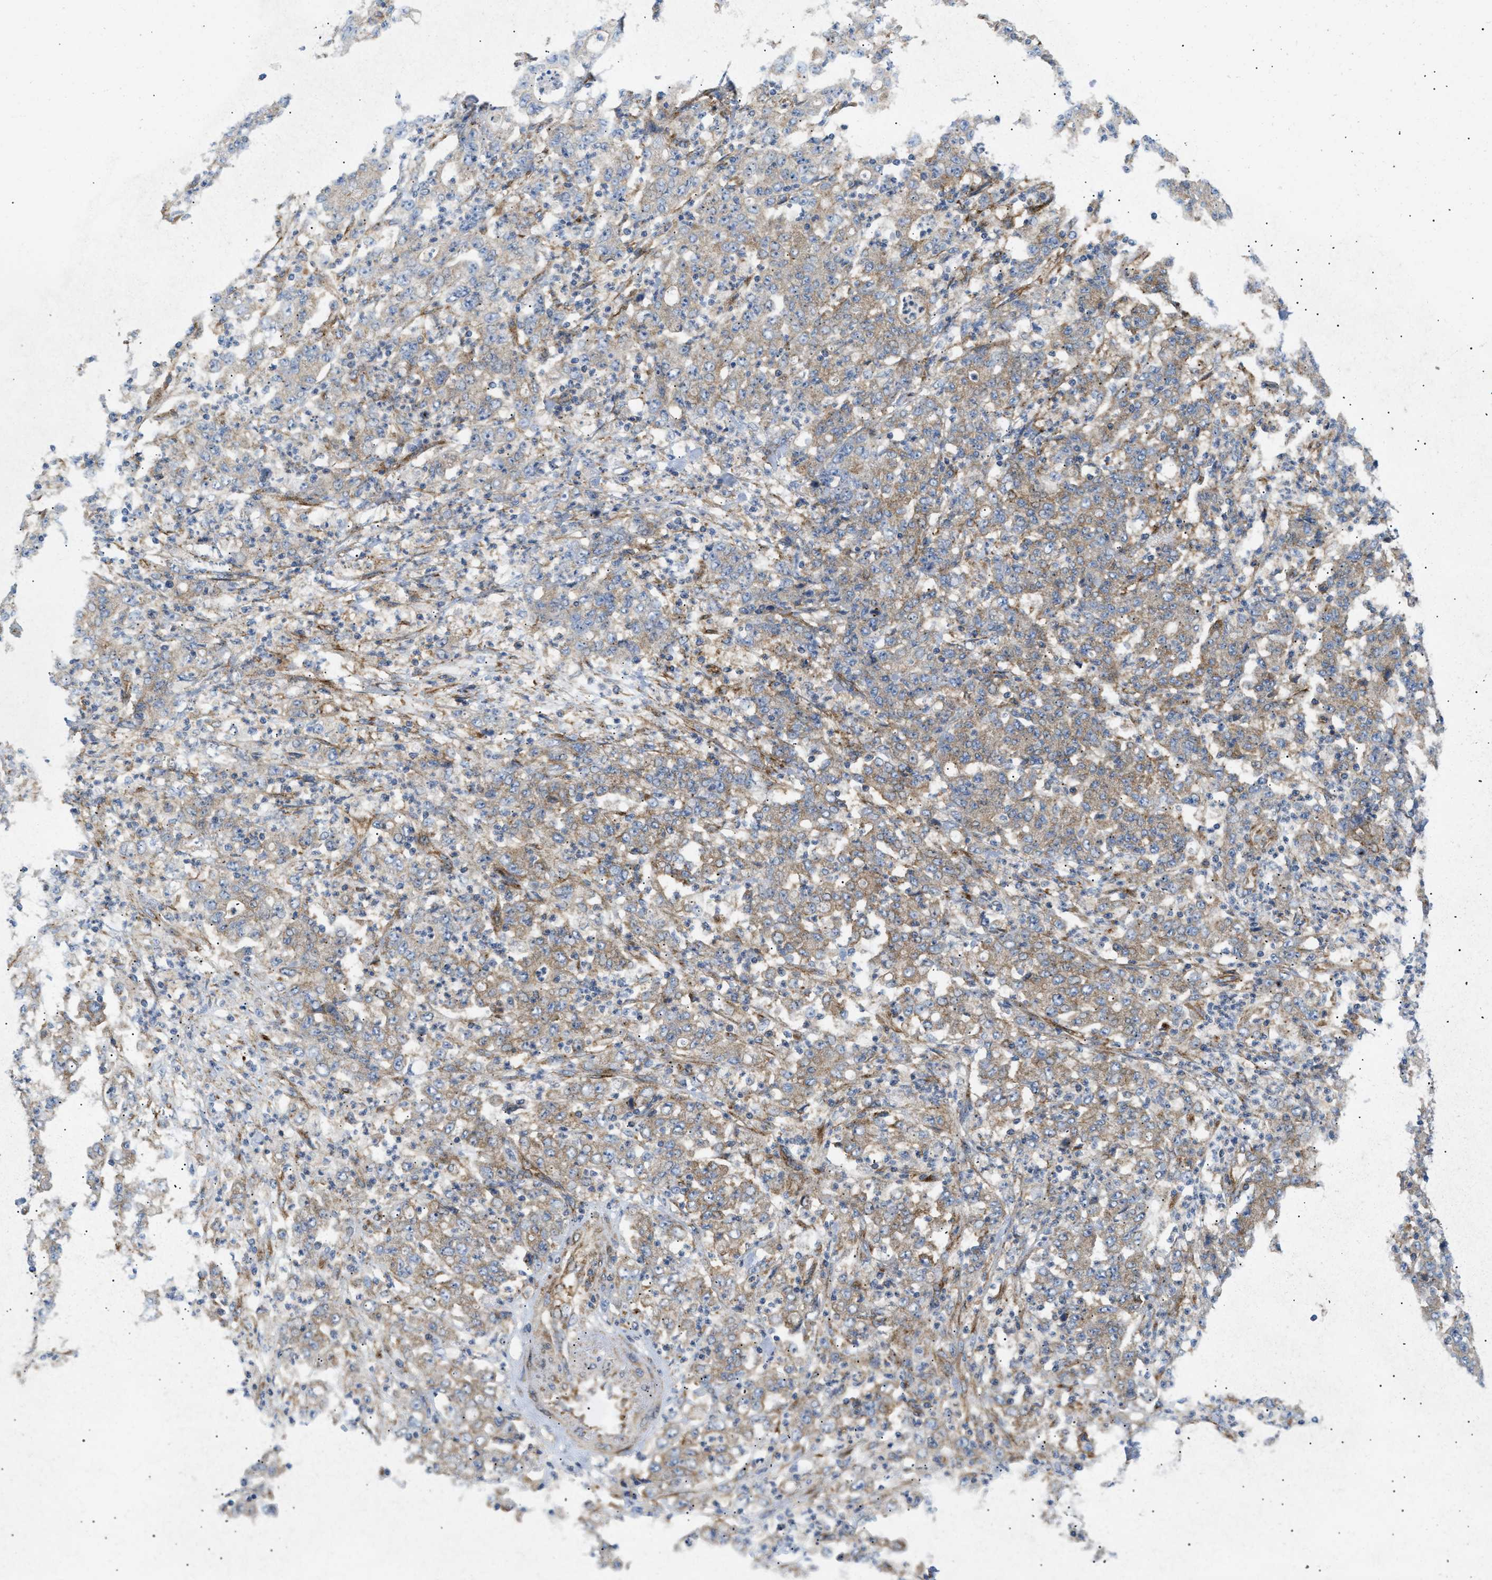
{"staining": {"intensity": "strong", "quantity": ">75%", "location": "cytoplasmic/membranous"}, "tissue": "stomach cancer", "cell_type": "Tumor cells", "image_type": "cancer", "snomed": [{"axis": "morphology", "description": "Adenocarcinoma, NOS"}, {"axis": "topography", "description": "Stomach, lower"}], "caption": "Immunohistochemistry image of neoplastic tissue: human stomach adenocarcinoma stained using immunohistochemistry demonstrates high levels of strong protein expression localized specifically in the cytoplasmic/membranous of tumor cells, appearing as a cytoplasmic/membranous brown color.", "gene": "DCTN4", "patient": {"sex": "female", "age": 71}}